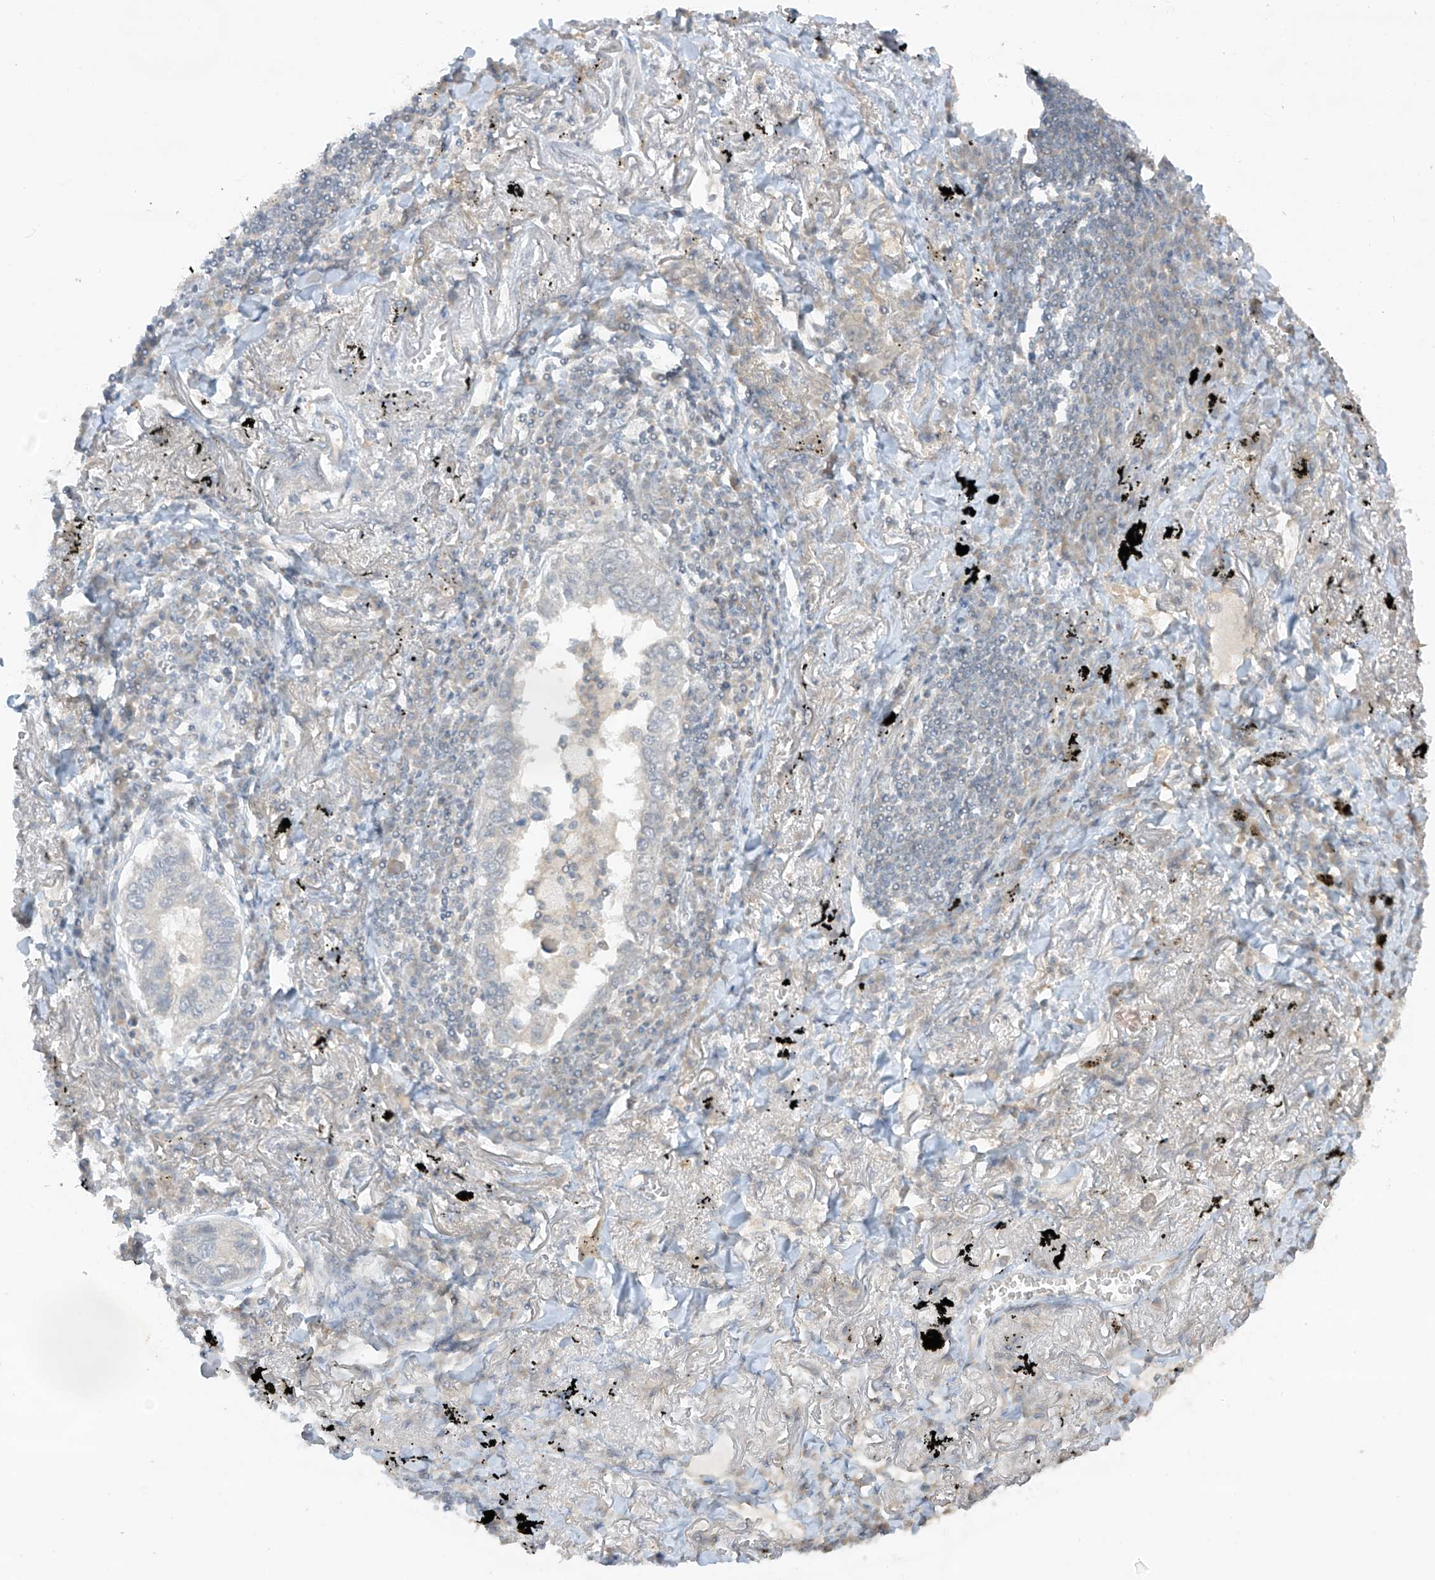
{"staining": {"intensity": "negative", "quantity": "none", "location": "none"}, "tissue": "lung cancer", "cell_type": "Tumor cells", "image_type": "cancer", "snomed": [{"axis": "morphology", "description": "Adenocarcinoma, NOS"}, {"axis": "topography", "description": "Lung"}], "caption": "Immunohistochemistry (IHC) photomicrograph of lung cancer stained for a protein (brown), which demonstrates no staining in tumor cells.", "gene": "ANGEL2", "patient": {"sex": "male", "age": 65}}